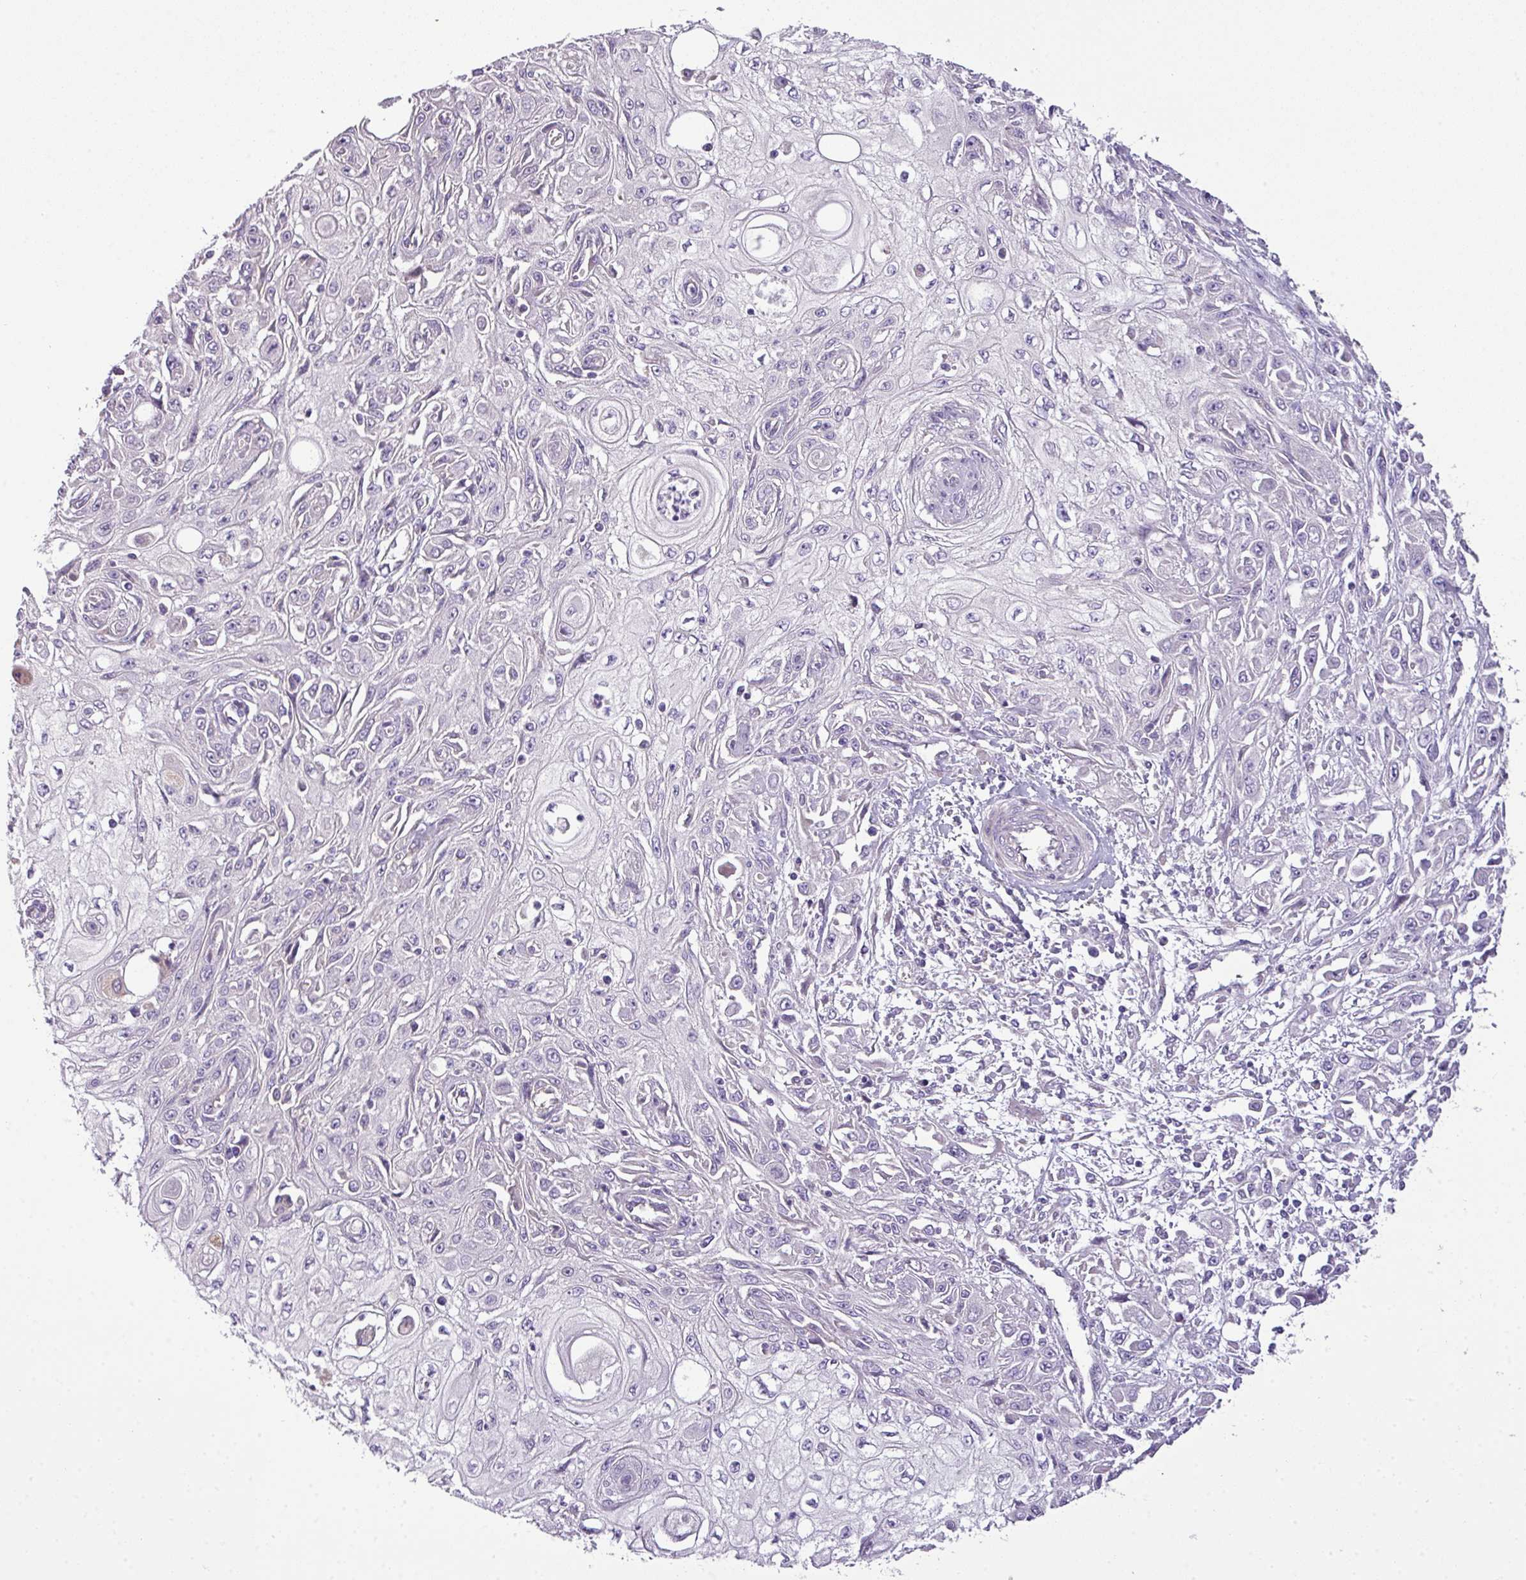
{"staining": {"intensity": "negative", "quantity": "none", "location": "none"}, "tissue": "skin cancer", "cell_type": "Tumor cells", "image_type": "cancer", "snomed": [{"axis": "morphology", "description": "Squamous cell carcinoma, NOS"}, {"axis": "morphology", "description": "Squamous cell carcinoma, metastatic, NOS"}, {"axis": "topography", "description": "Skin"}, {"axis": "topography", "description": "Lymph node"}], "caption": "There is no significant staining in tumor cells of skin cancer (metastatic squamous cell carcinoma).", "gene": "PIK3R5", "patient": {"sex": "male", "age": 75}}